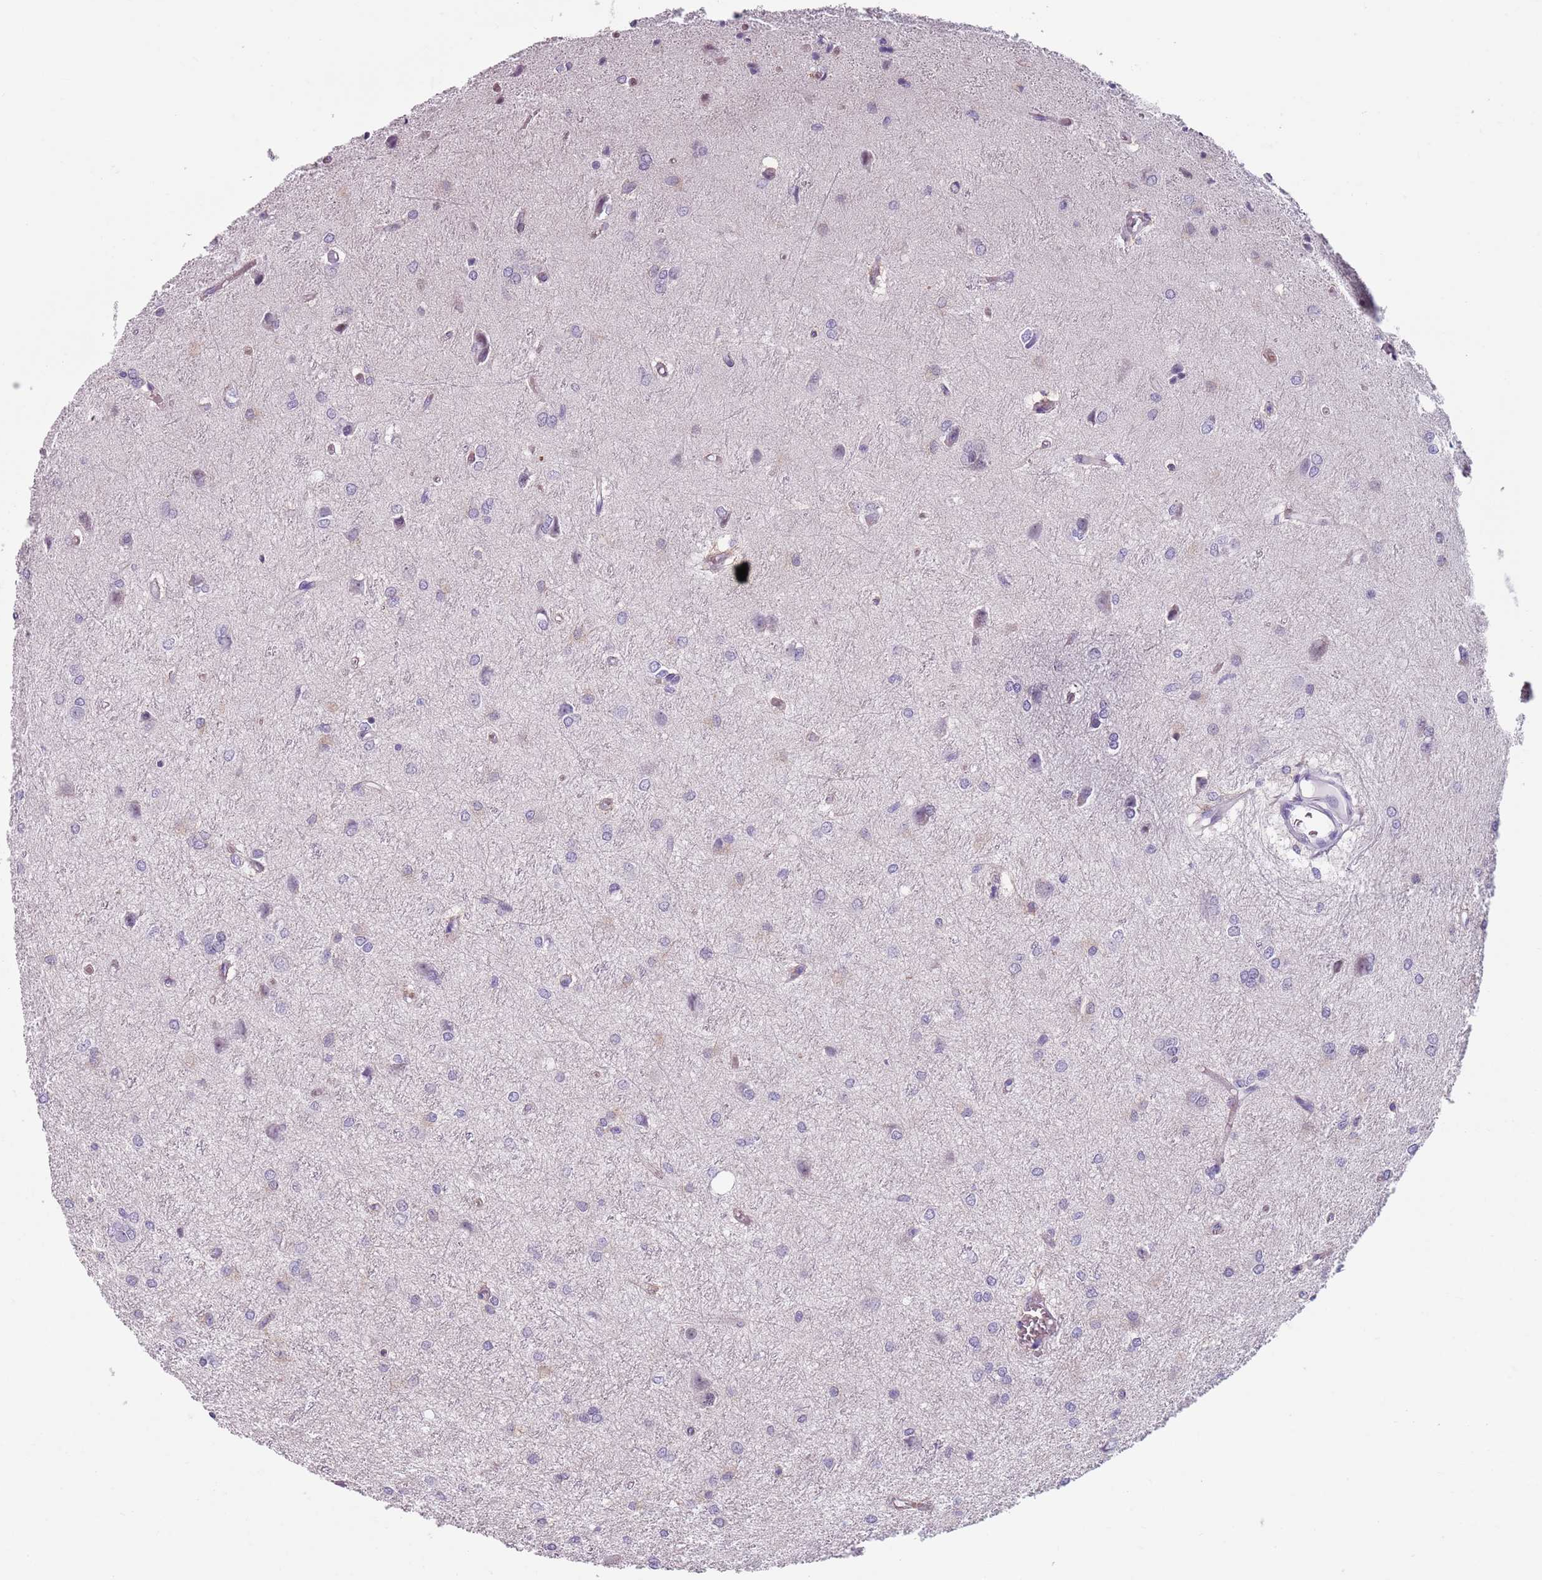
{"staining": {"intensity": "negative", "quantity": "none", "location": "none"}, "tissue": "glioma", "cell_type": "Tumor cells", "image_type": "cancer", "snomed": [{"axis": "morphology", "description": "Glioma, malignant, High grade"}, {"axis": "topography", "description": "Brain"}], "caption": "IHC photomicrograph of high-grade glioma (malignant) stained for a protein (brown), which demonstrates no staining in tumor cells.", "gene": "SPESP1", "patient": {"sex": "female", "age": 50}}